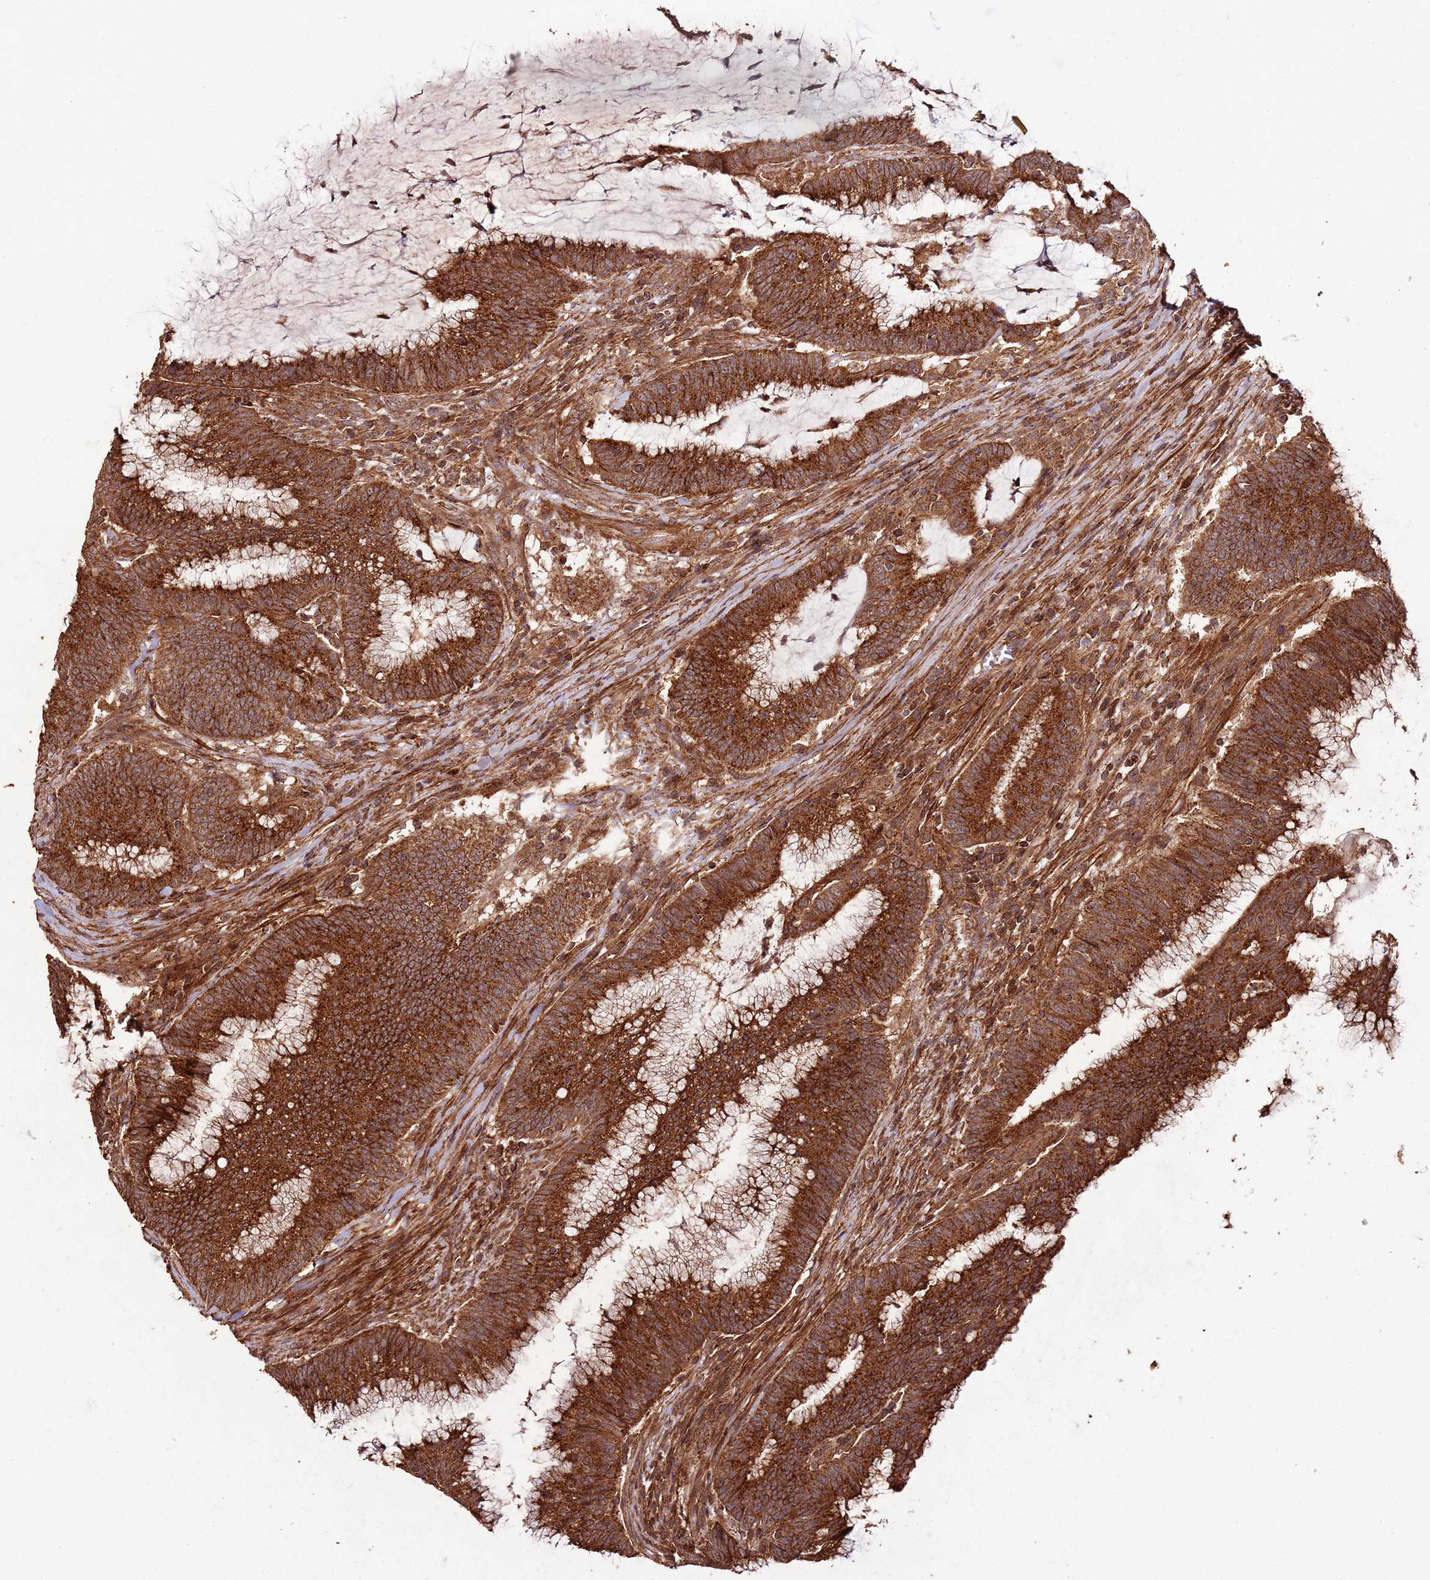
{"staining": {"intensity": "strong", "quantity": ">75%", "location": "cytoplasmic/membranous"}, "tissue": "colorectal cancer", "cell_type": "Tumor cells", "image_type": "cancer", "snomed": [{"axis": "morphology", "description": "Adenocarcinoma, NOS"}, {"axis": "topography", "description": "Rectum"}], "caption": "This photomicrograph exhibits immunohistochemistry (IHC) staining of human colorectal cancer (adenocarcinoma), with high strong cytoplasmic/membranous staining in about >75% of tumor cells.", "gene": "FAM186A", "patient": {"sex": "female", "age": 77}}